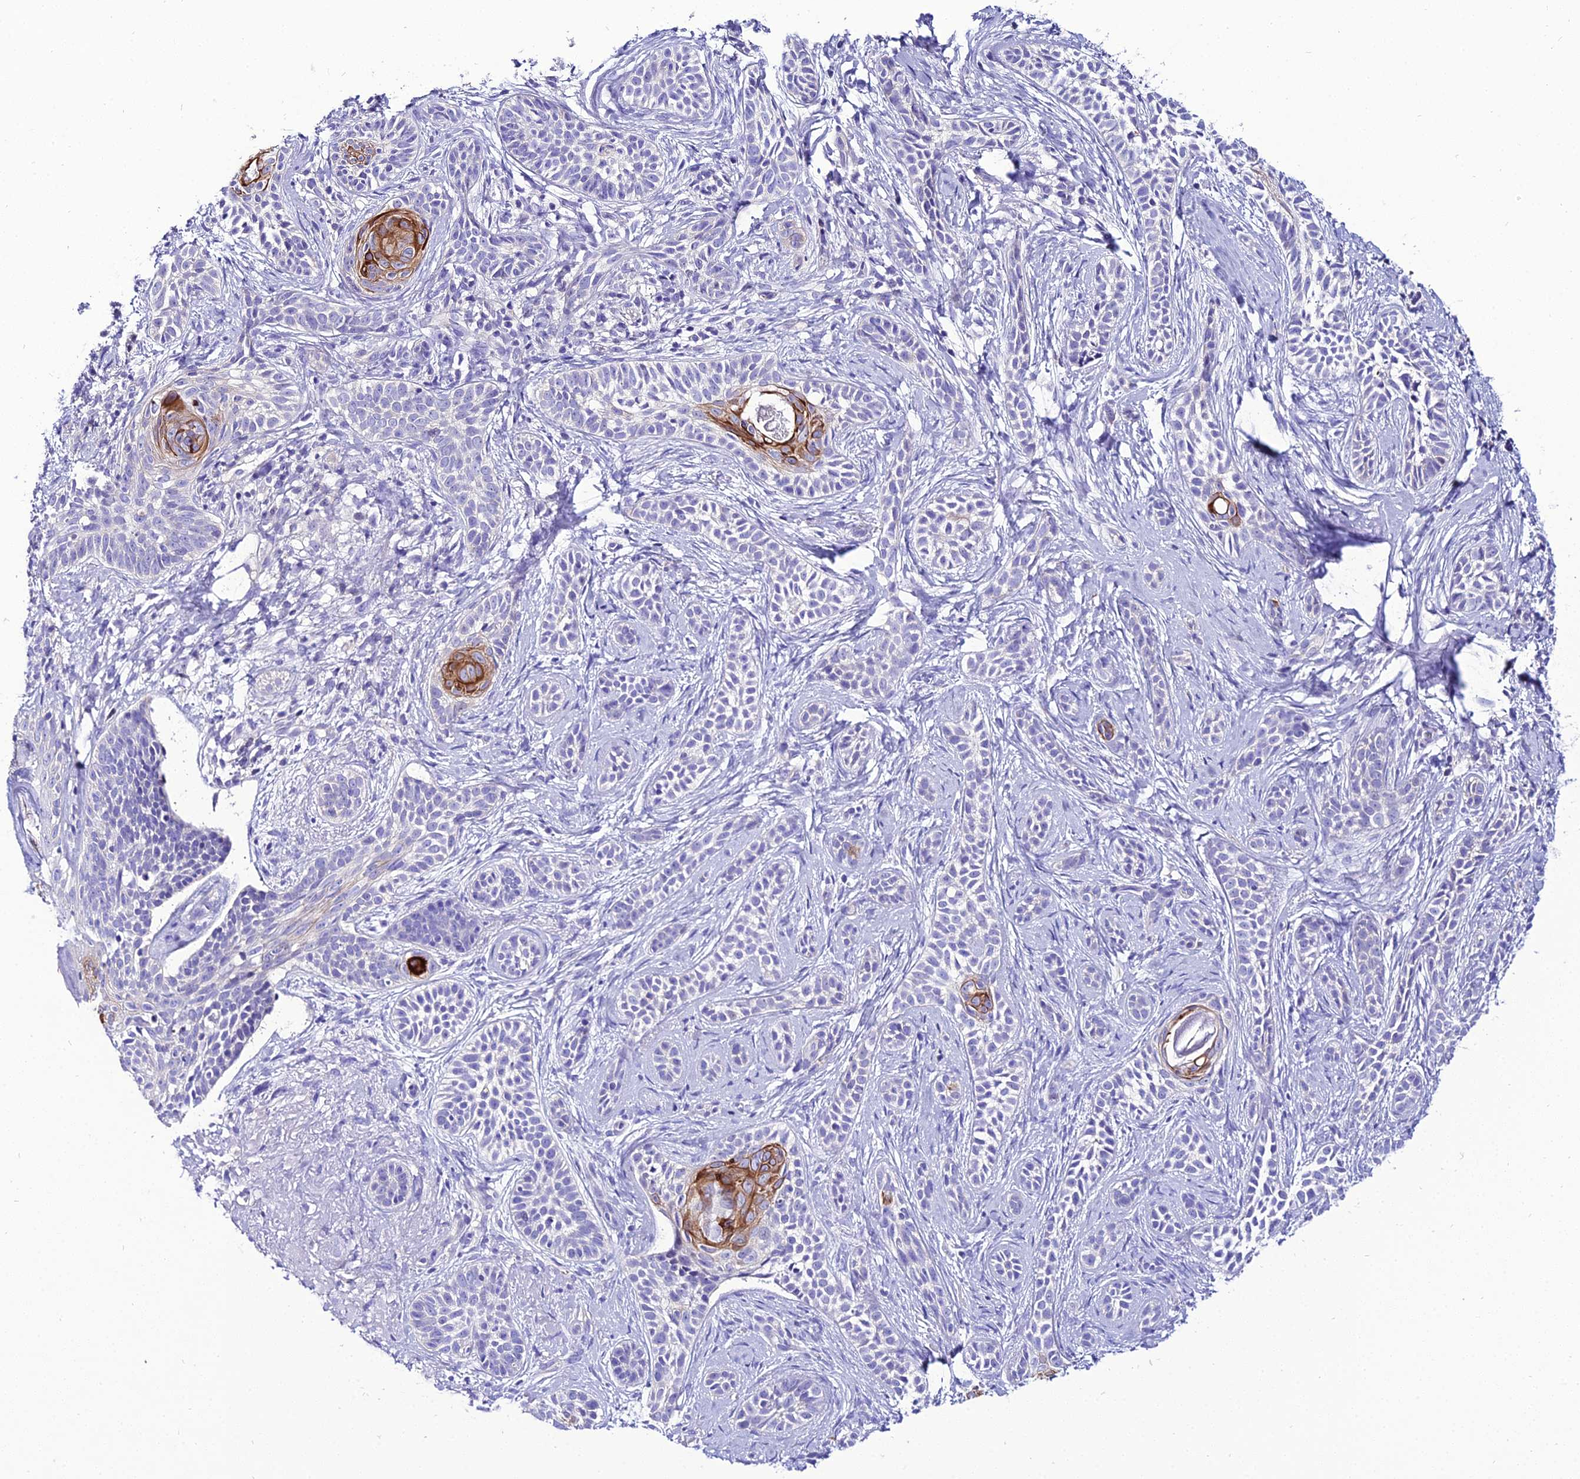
{"staining": {"intensity": "strong", "quantity": "<25%", "location": "cytoplasmic/membranous"}, "tissue": "skin cancer", "cell_type": "Tumor cells", "image_type": "cancer", "snomed": [{"axis": "morphology", "description": "Basal cell carcinoma"}, {"axis": "topography", "description": "Skin"}], "caption": "Skin cancer stained for a protein (brown) demonstrates strong cytoplasmic/membranous positive positivity in about <25% of tumor cells.", "gene": "SHQ1", "patient": {"sex": "male", "age": 71}}